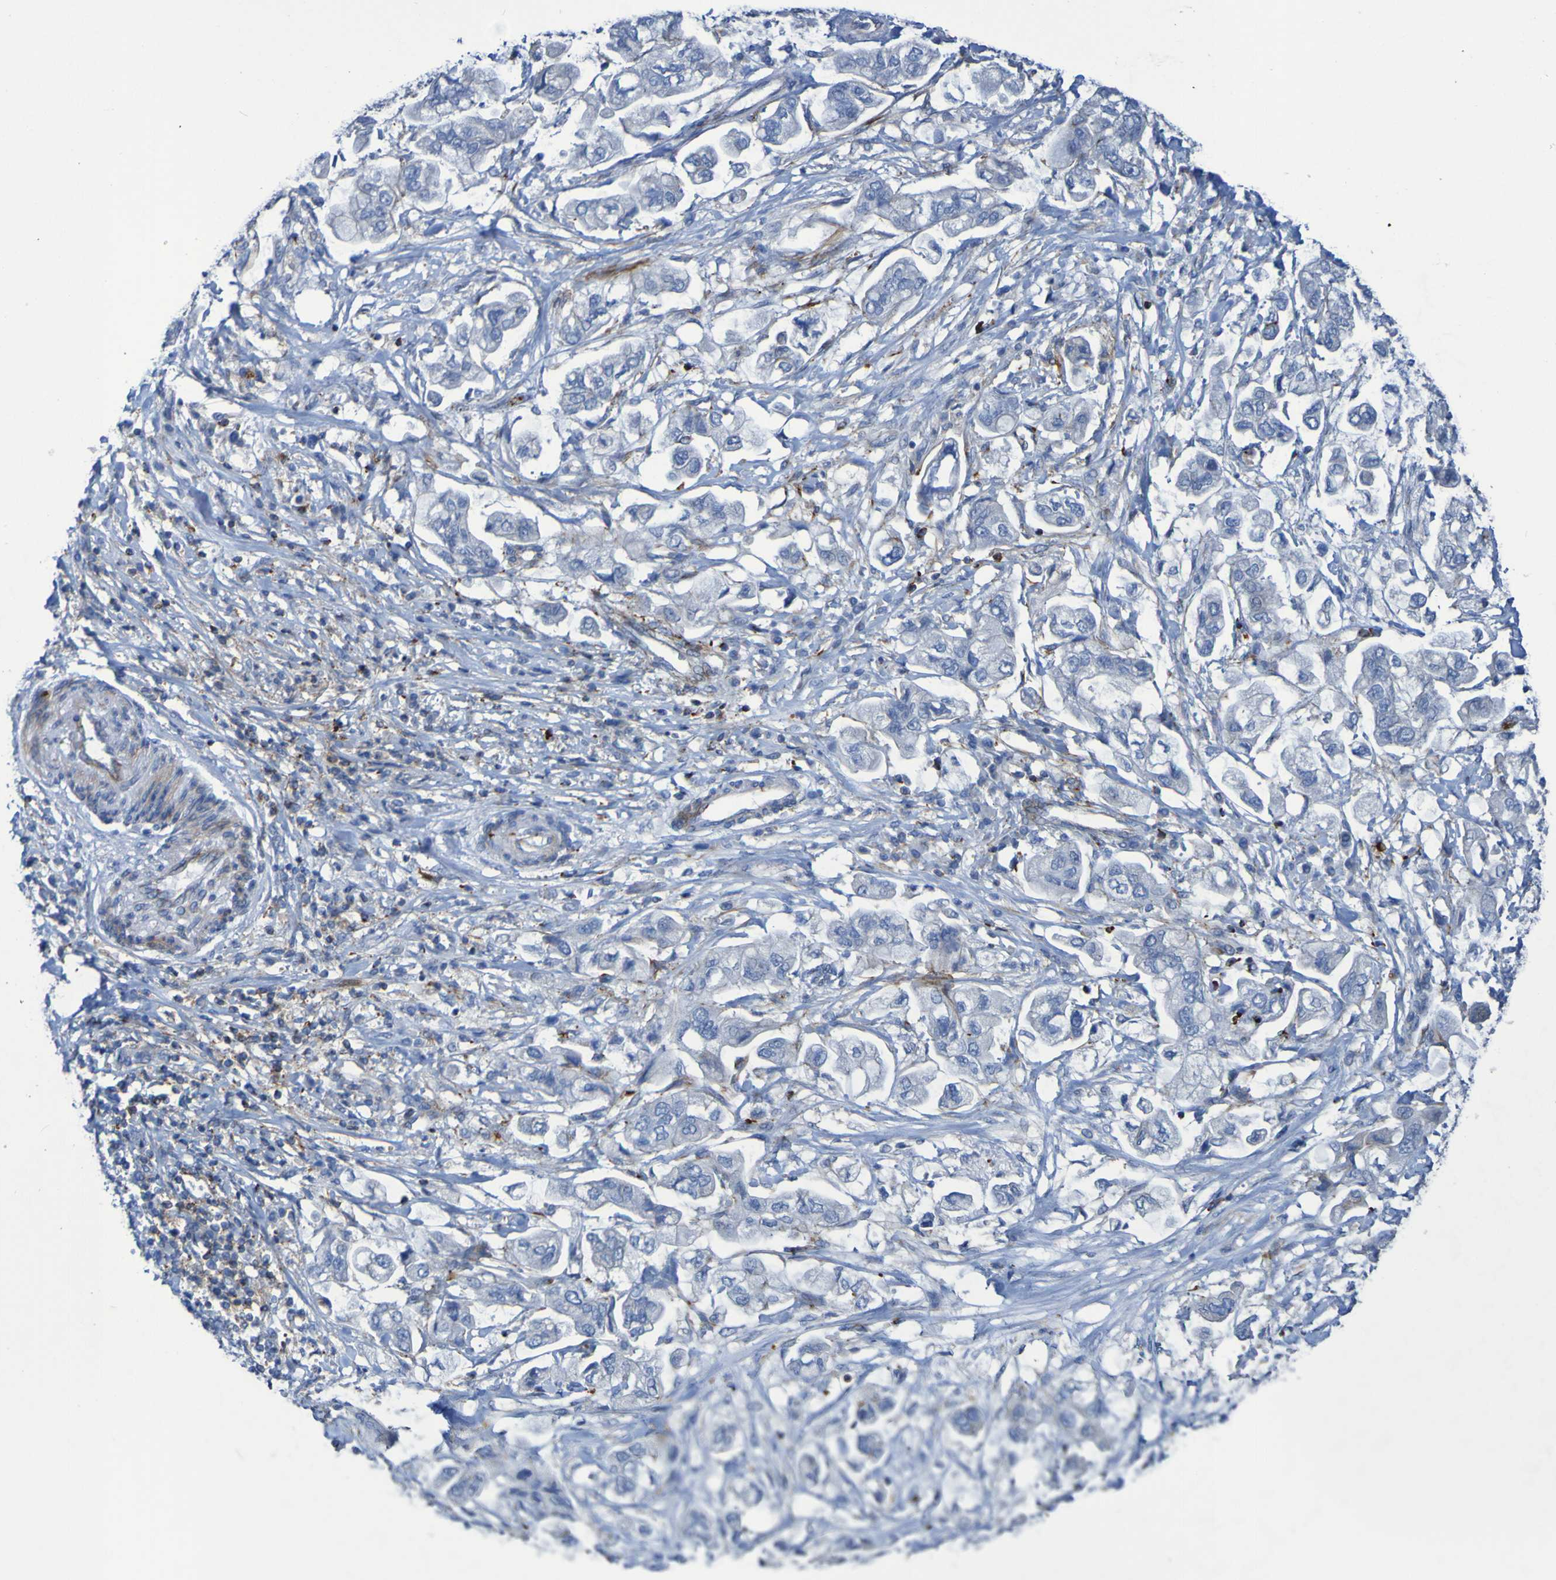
{"staining": {"intensity": "negative", "quantity": "none", "location": "none"}, "tissue": "stomach cancer", "cell_type": "Tumor cells", "image_type": "cancer", "snomed": [{"axis": "morphology", "description": "Adenocarcinoma, NOS"}, {"axis": "topography", "description": "Stomach"}], "caption": "High magnification brightfield microscopy of stomach cancer (adenocarcinoma) stained with DAB (3,3'-diaminobenzidine) (brown) and counterstained with hematoxylin (blue): tumor cells show no significant staining. (Stains: DAB immunohistochemistry (IHC) with hematoxylin counter stain, Microscopy: brightfield microscopy at high magnification).", "gene": "RNF182", "patient": {"sex": "male", "age": 62}}